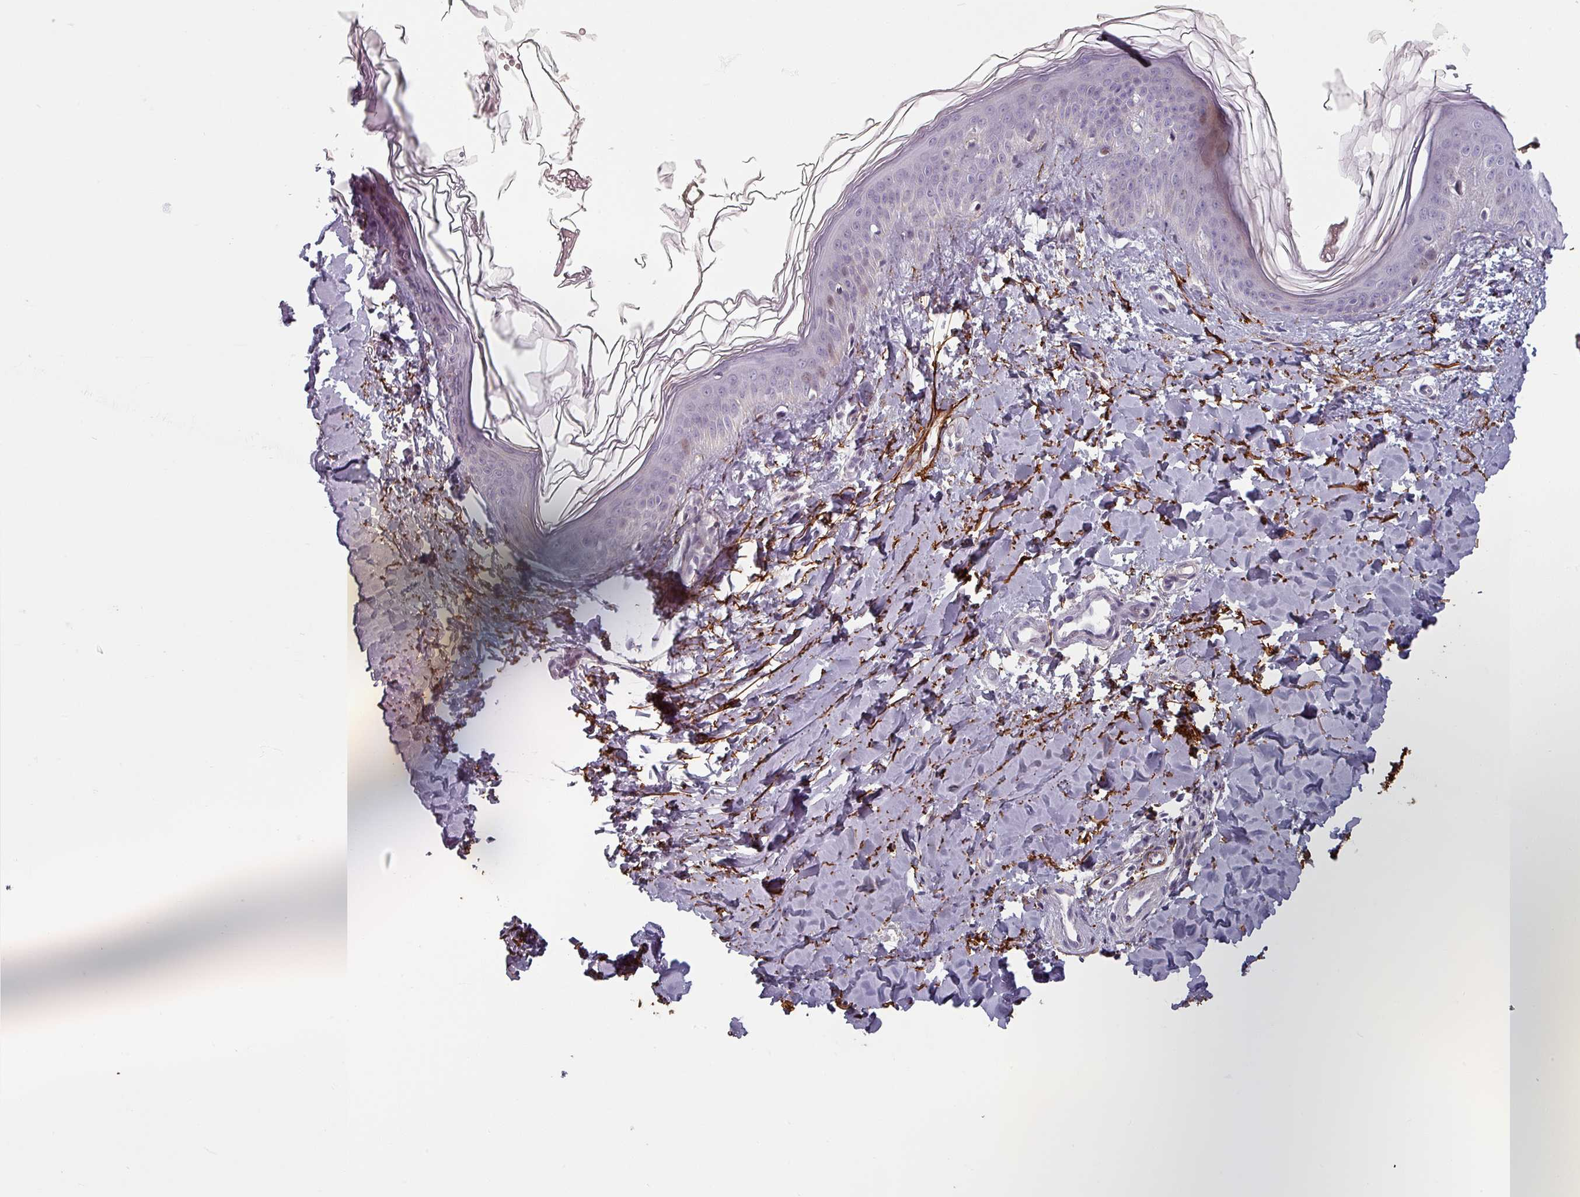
{"staining": {"intensity": "negative", "quantity": "none", "location": "none"}, "tissue": "skin", "cell_type": "Fibroblasts", "image_type": "normal", "snomed": [{"axis": "morphology", "description": "Normal tissue, NOS"}, {"axis": "topography", "description": "Skin"}], "caption": "Immunohistochemical staining of normal skin demonstrates no significant staining in fibroblasts. (DAB (3,3'-diaminobenzidine) IHC with hematoxylin counter stain).", "gene": "CYB5RL", "patient": {"sex": "female", "age": 41}}